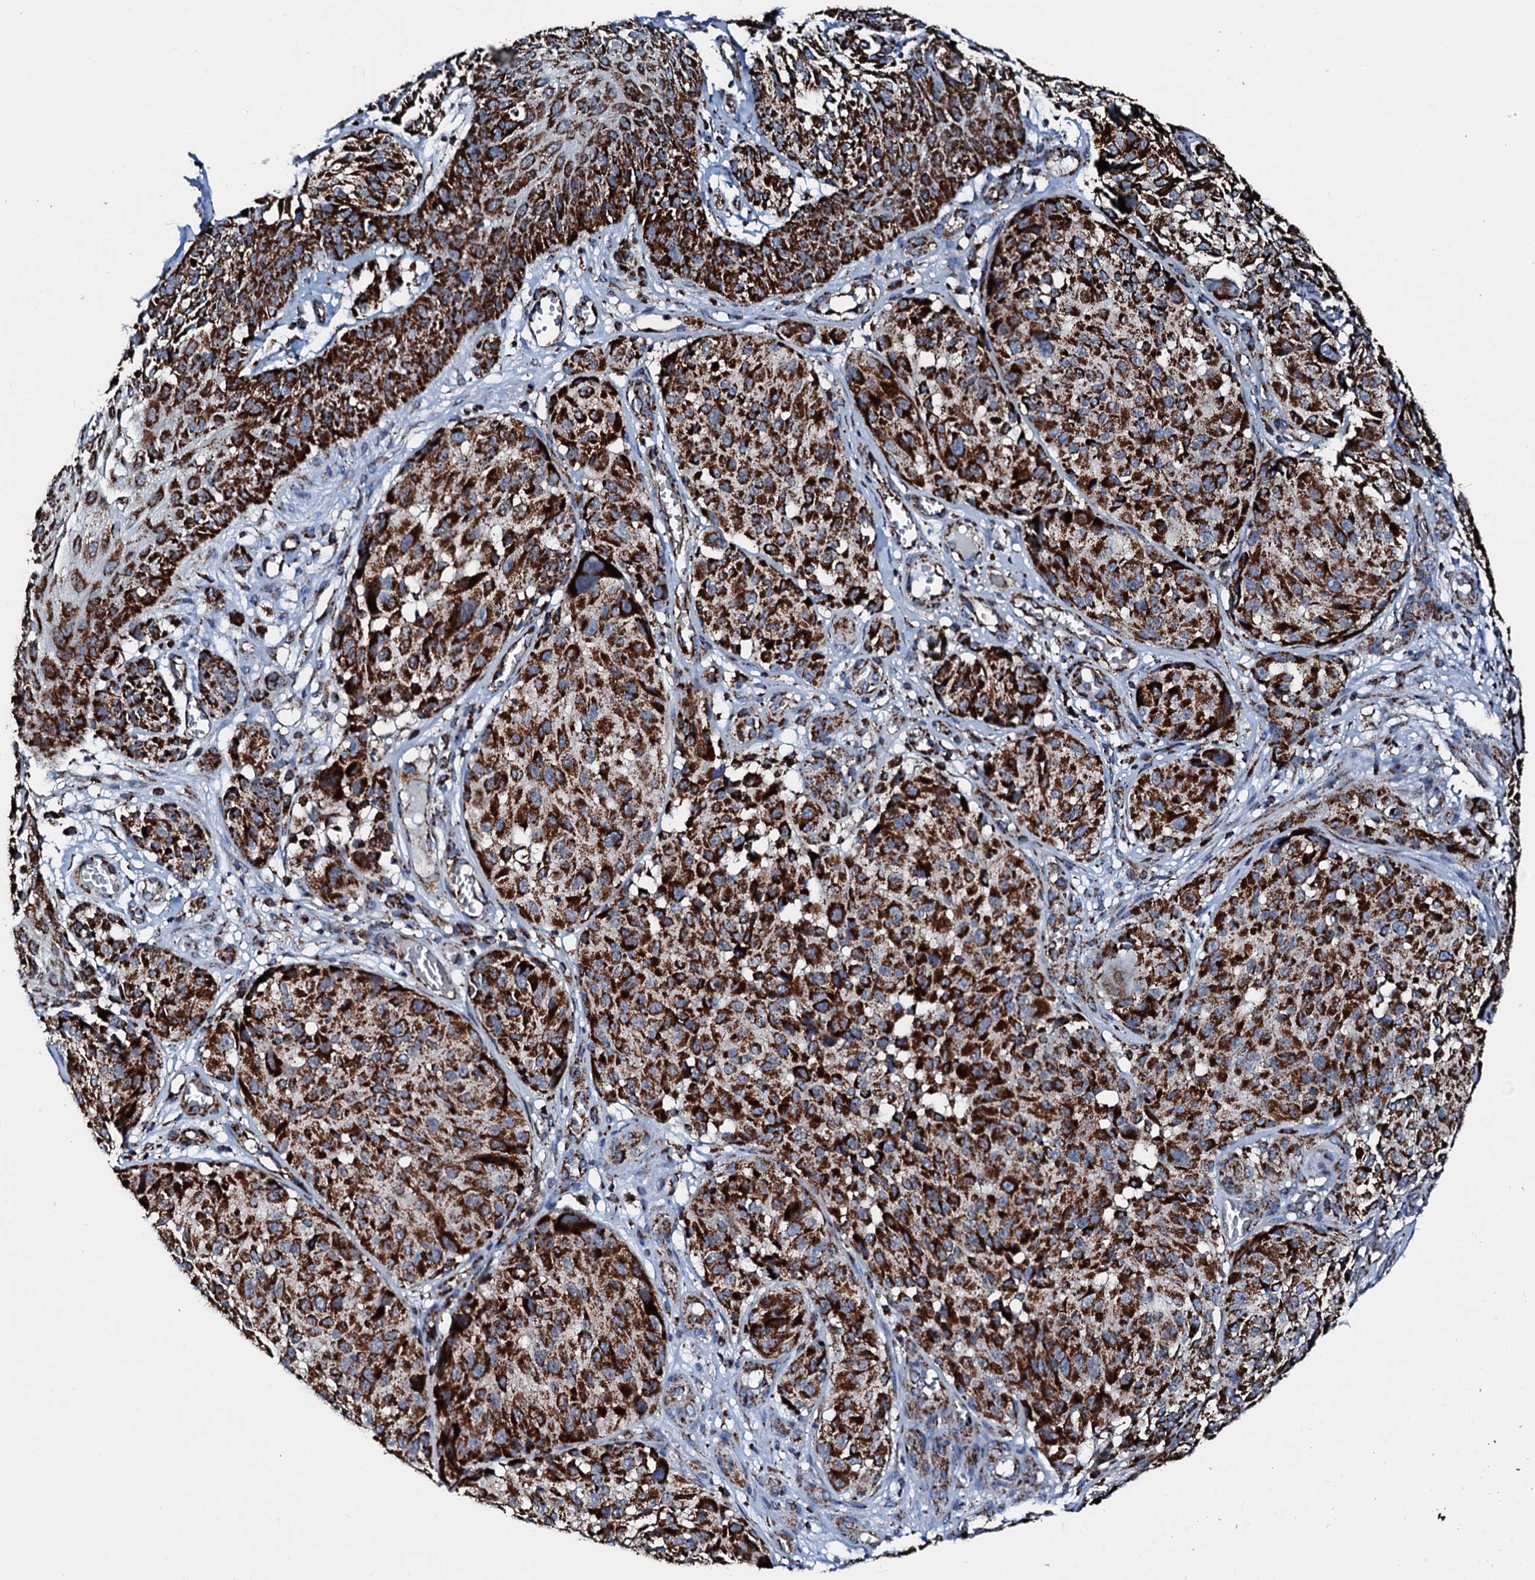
{"staining": {"intensity": "strong", "quantity": ">75%", "location": "cytoplasmic/membranous"}, "tissue": "melanoma", "cell_type": "Tumor cells", "image_type": "cancer", "snomed": [{"axis": "morphology", "description": "Malignant melanoma, NOS"}, {"axis": "topography", "description": "Skin"}], "caption": "Protein expression analysis of malignant melanoma reveals strong cytoplasmic/membranous positivity in approximately >75% of tumor cells.", "gene": "HADH", "patient": {"sex": "male", "age": 83}}